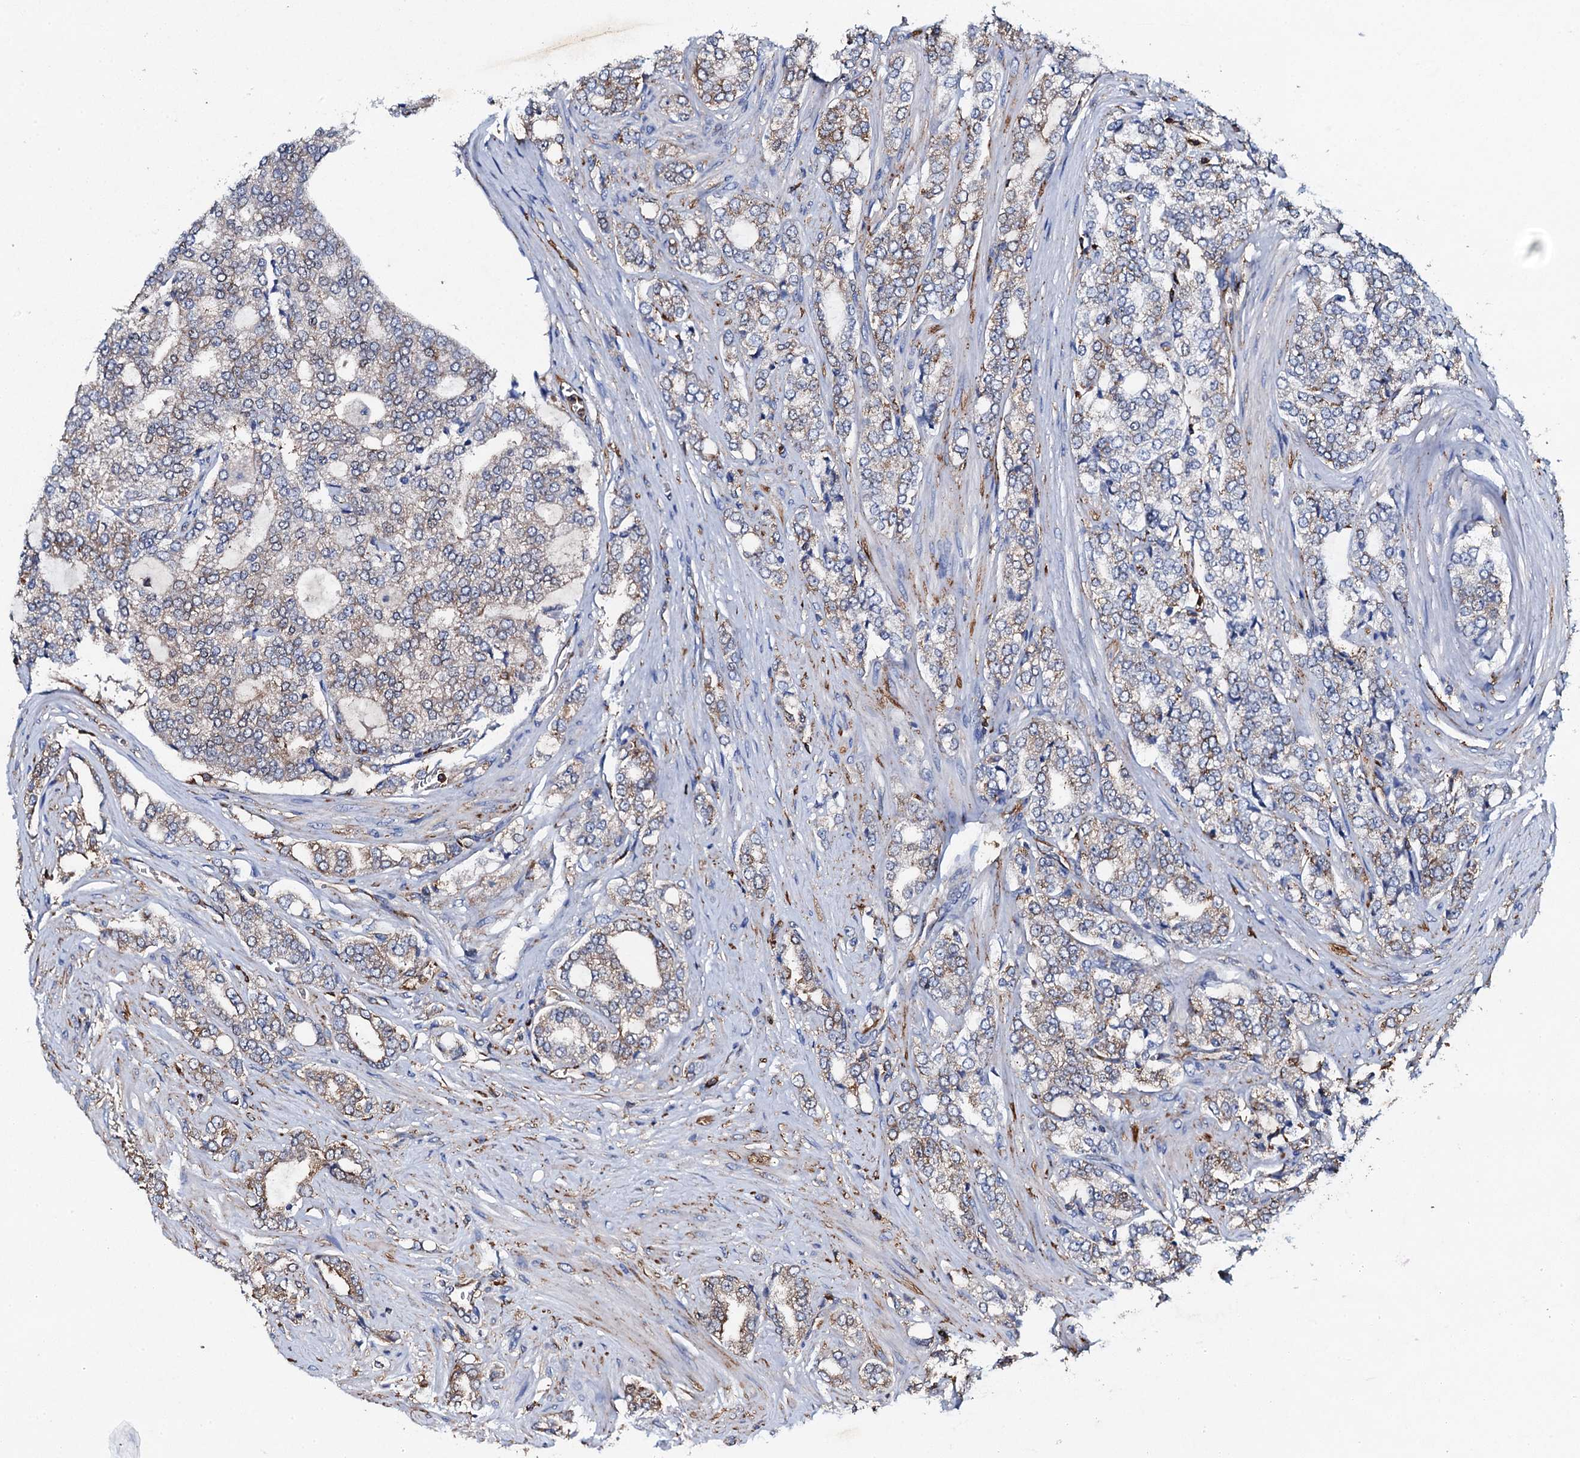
{"staining": {"intensity": "weak", "quantity": "25%-75%", "location": "cytoplasmic/membranous"}, "tissue": "prostate cancer", "cell_type": "Tumor cells", "image_type": "cancer", "snomed": [{"axis": "morphology", "description": "Adenocarcinoma, High grade"}, {"axis": "topography", "description": "Prostate"}], "caption": "Prostate adenocarcinoma (high-grade) was stained to show a protein in brown. There is low levels of weak cytoplasmic/membranous expression in about 25%-75% of tumor cells.", "gene": "MS4A4E", "patient": {"sex": "male", "age": 64}}